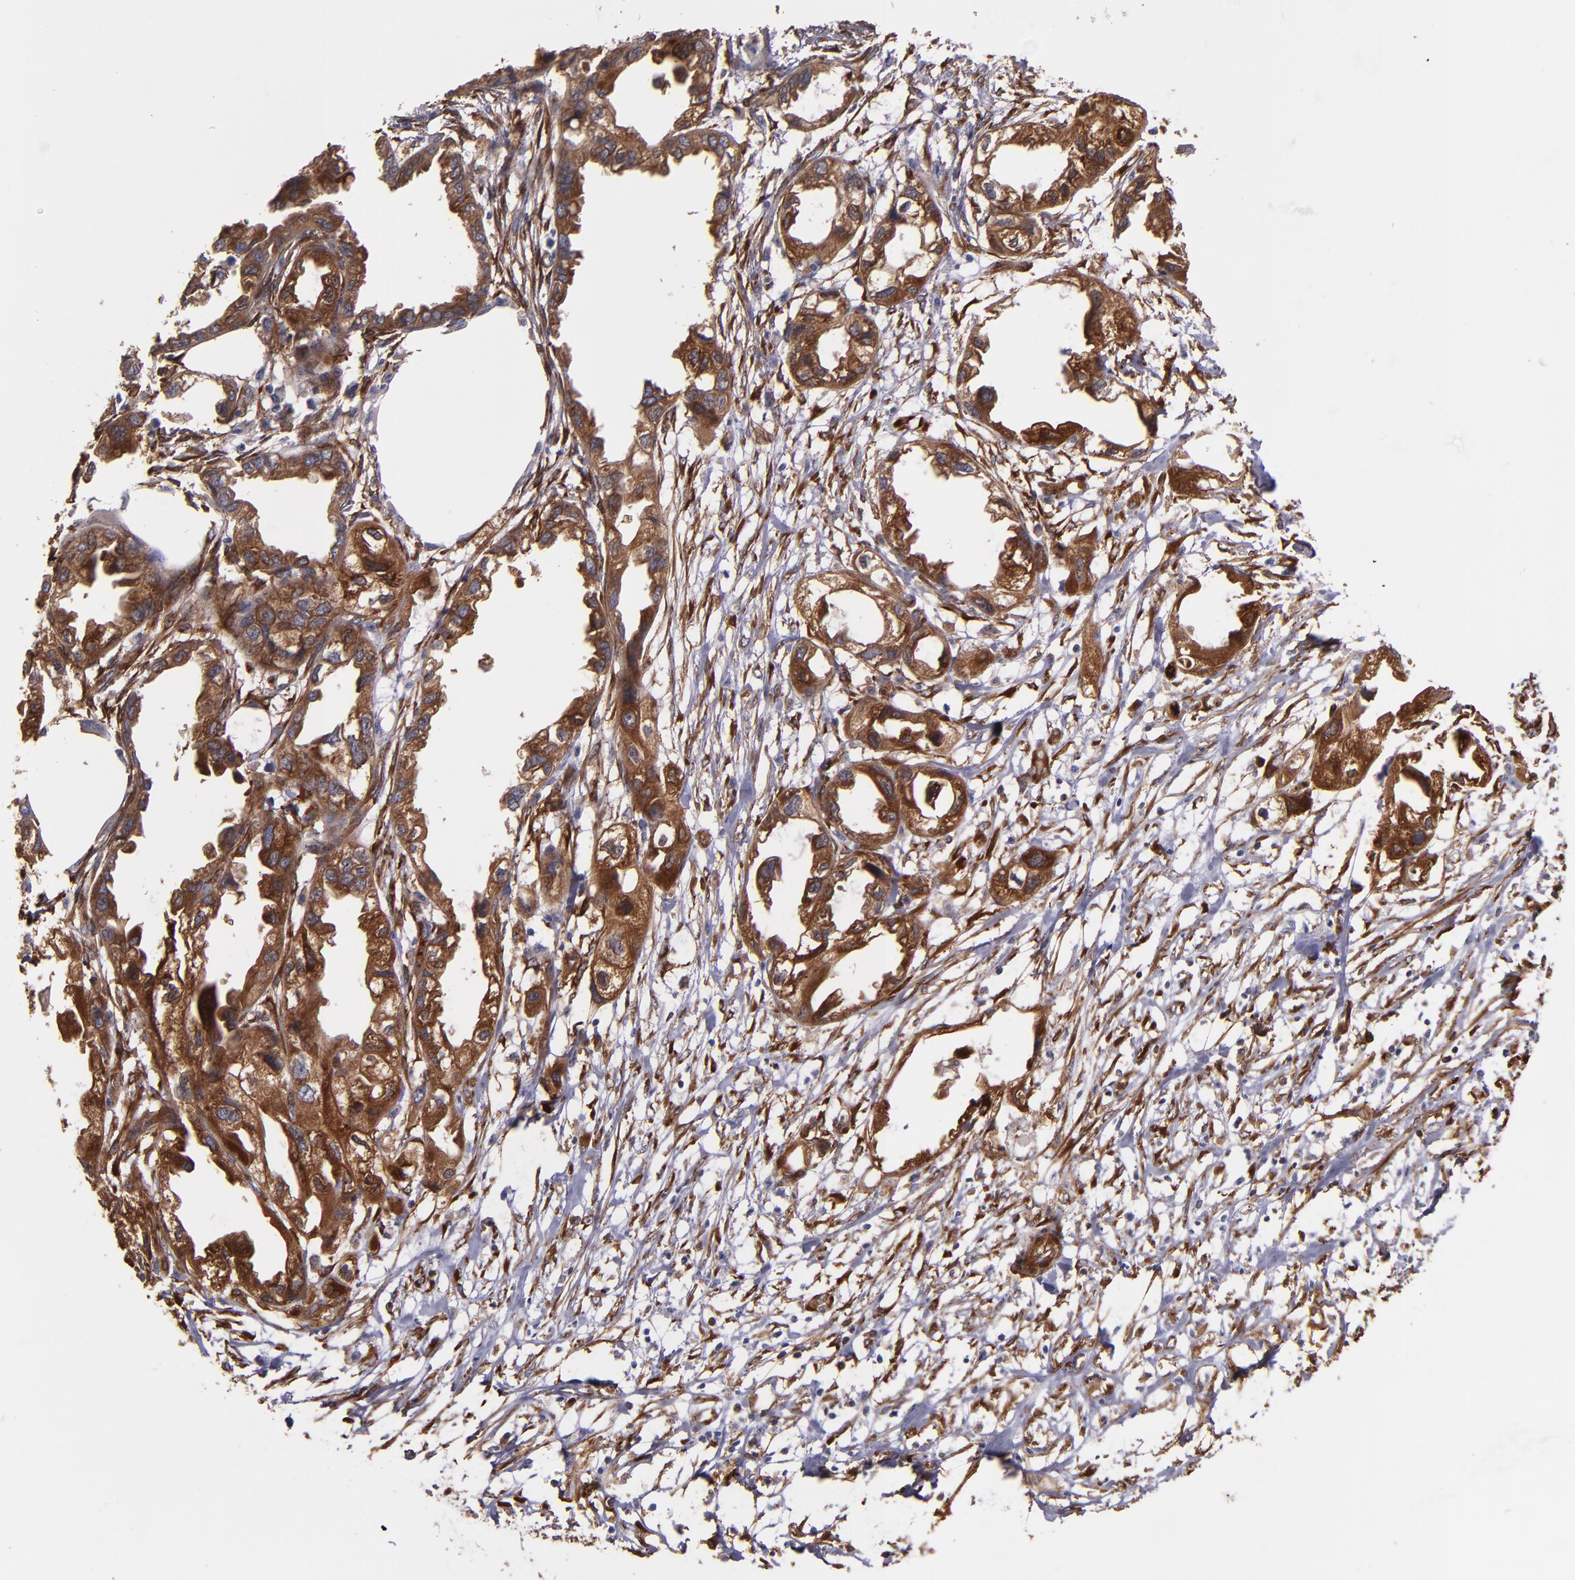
{"staining": {"intensity": "moderate", "quantity": "25%-75%", "location": "cytoplasmic/membranous"}, "tissue": "endometrial cancer", "cell_type": "Tumor cells", "image_type": "cancer", "snomed": [{"axis": "morphology", "description": "Adenocarcinoma, NOS"}, {"axis": "topography", "description": "Endometrium"}], "caption": "The photomicrograph demonstrates immunohistochemical staining of adenocarcinoma (endometrial). There is moderate cytoplasmic/membranous expression is seen in about 25%-75% of tumor cells.", "gene": "VCL", "patient": {"sex": "female", "age": 67}}